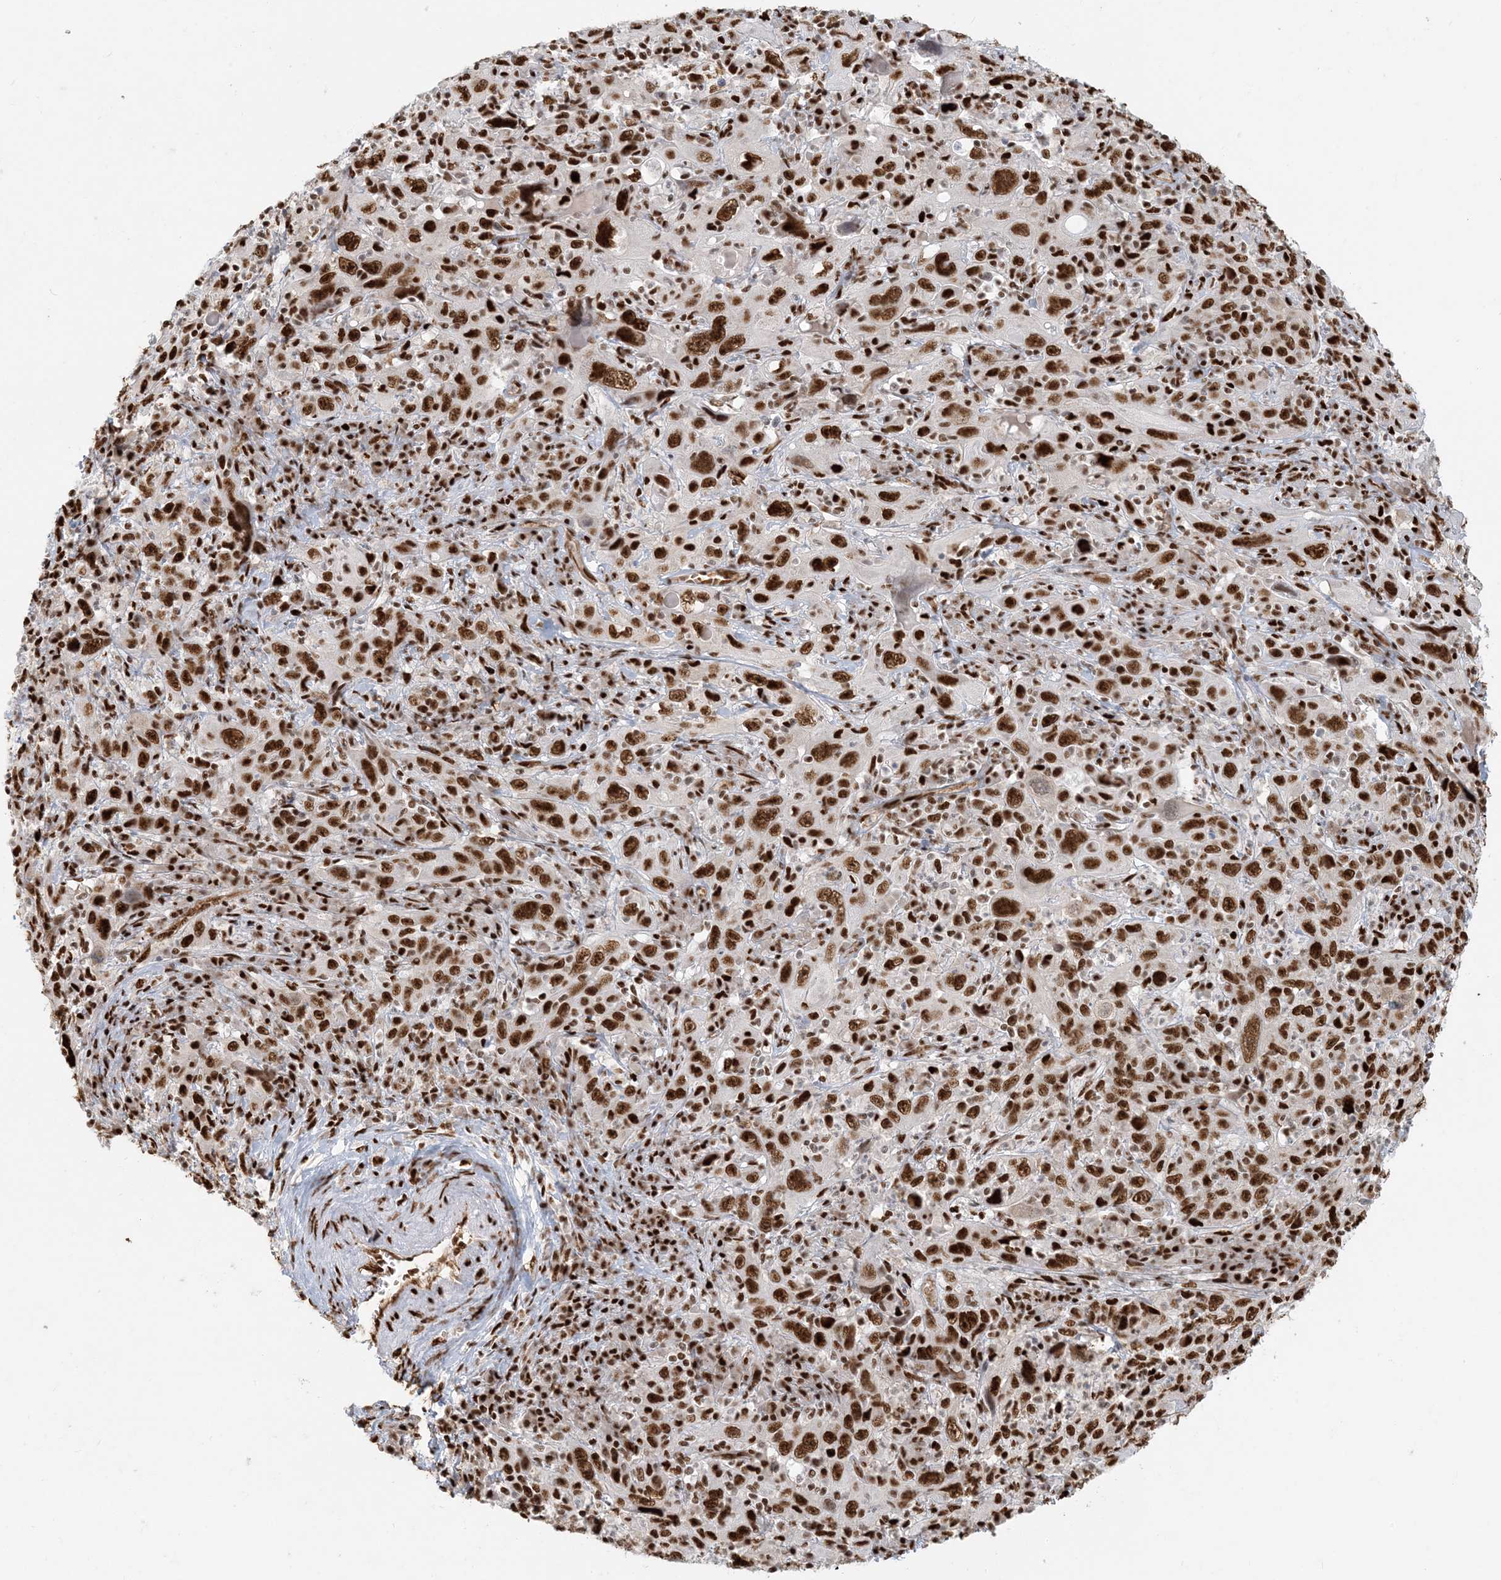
{"staining": {"intensity": "strong", "quantity": ">75%", "location": "nuclear"}, "tissue": "cervical cancer", "cell_type": "Tumor cells", "image_type": "cancer", "snomed": [{"axis": "morphology", "description": "Squamous cell carcinoma, NOS"}, {"axis": "topography", "description": "Cervix"}], "caption": "IHC photomicrograph of neoplastic tissue: squamous cell carcinoma (cervical) stained using immunohistochemistry reveals high levels of strong protein expression localized specifically in the nuclear of tumor cells, appearing as a nuclear brown color.", "gene": "CKS2", "patient": {"sex": "female", "age": 46}}